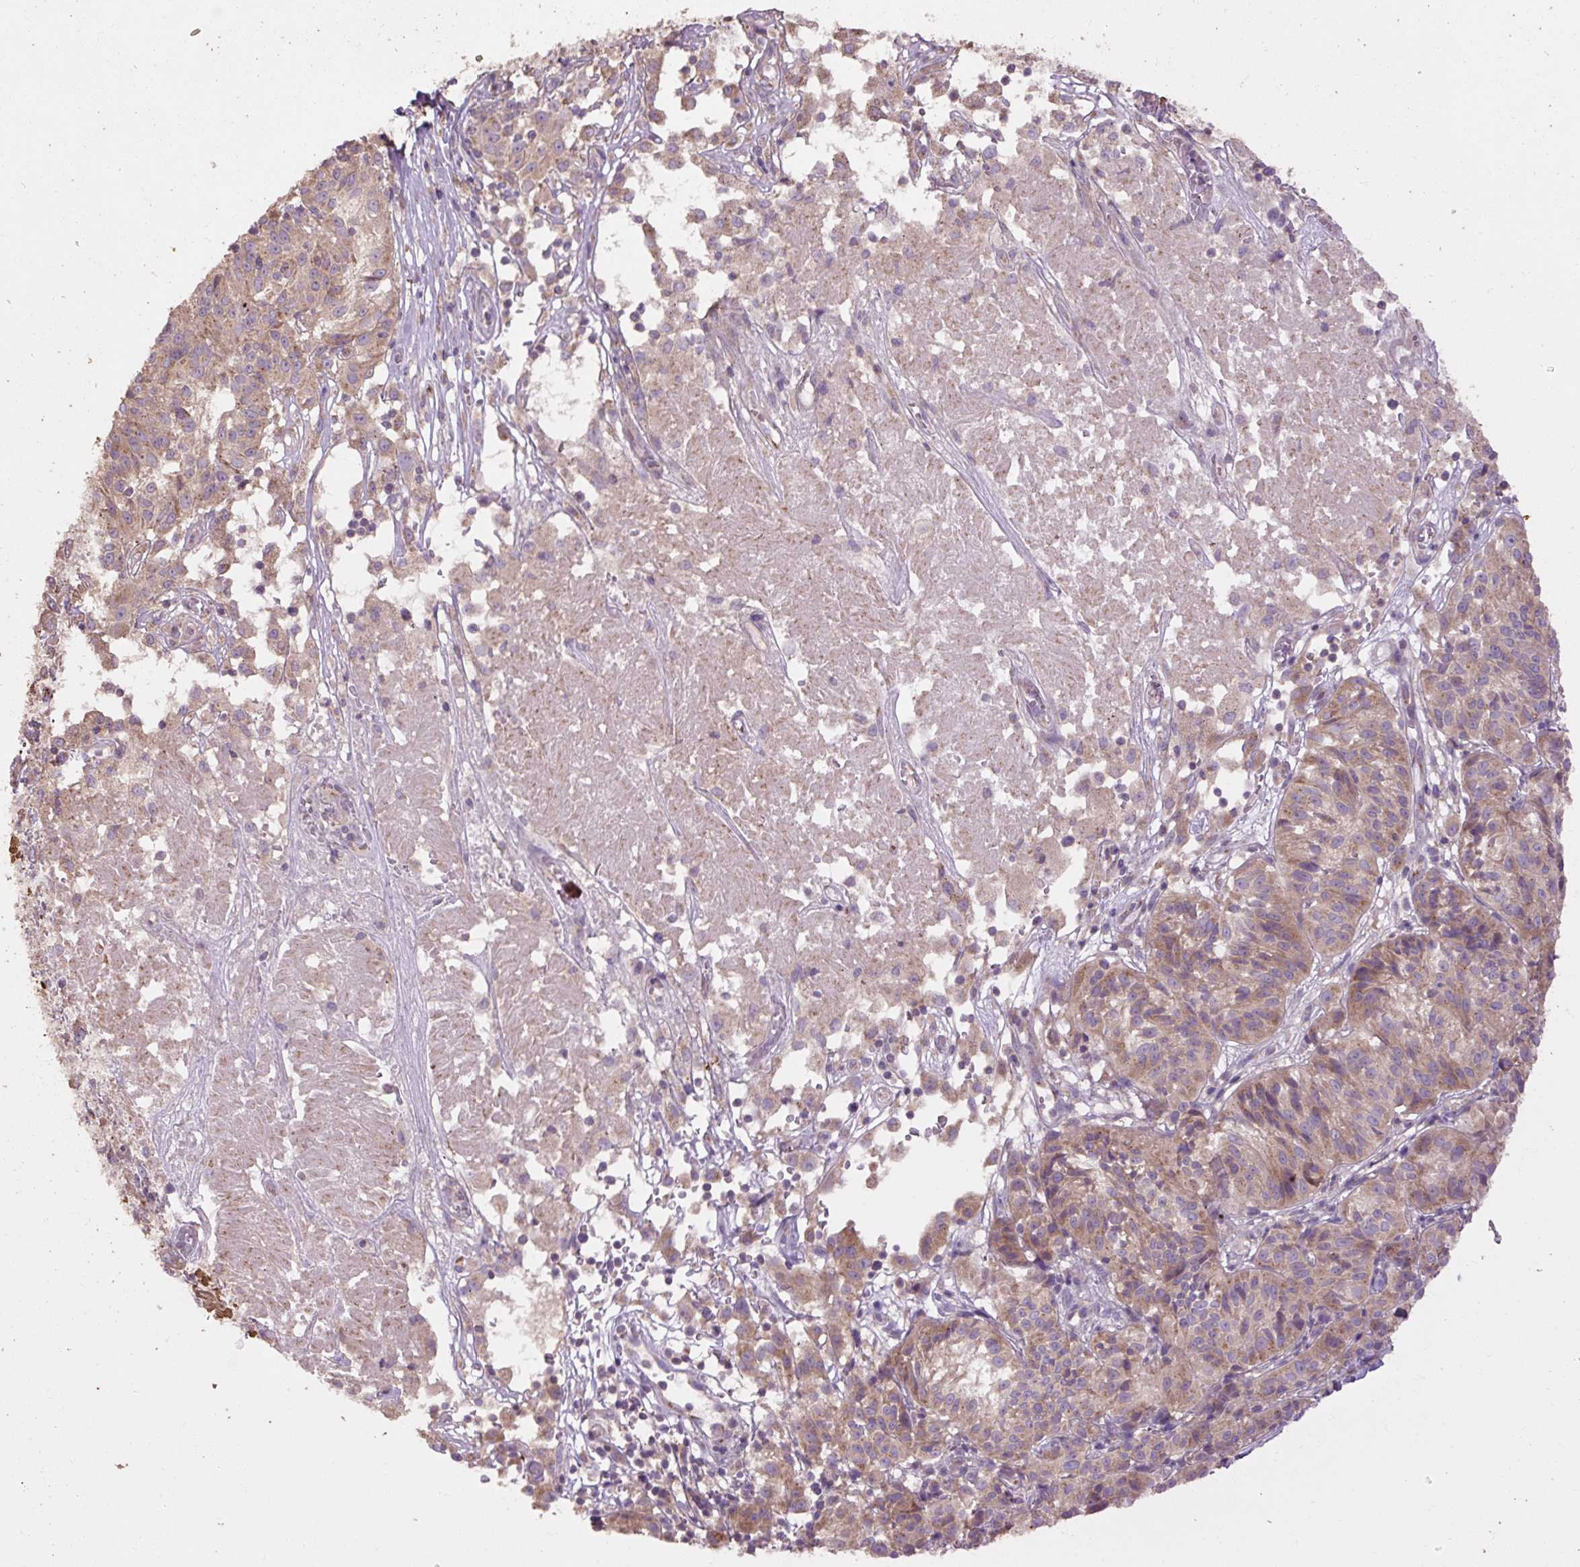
{"staining": {"intensity": "moderate", "quantity": ">75%", "location": "cytoplasmic/membranous"}, "tissue": "melanoma", "cell_type": "Tumor cells", "image_type": "cancer", "snomed": [{"axis": "morphology", "description": "Malignant melanoma, NOS"}, {"axis": "topography", "description": "Skin"}], "caption": "Human melanoma stained with a brown dye shows moderate cytoplasmic/membranous positive expression in approximately >75% of tumor cells.", "gene": "ABR", "patient": {"sex": "female", "age": 72}}